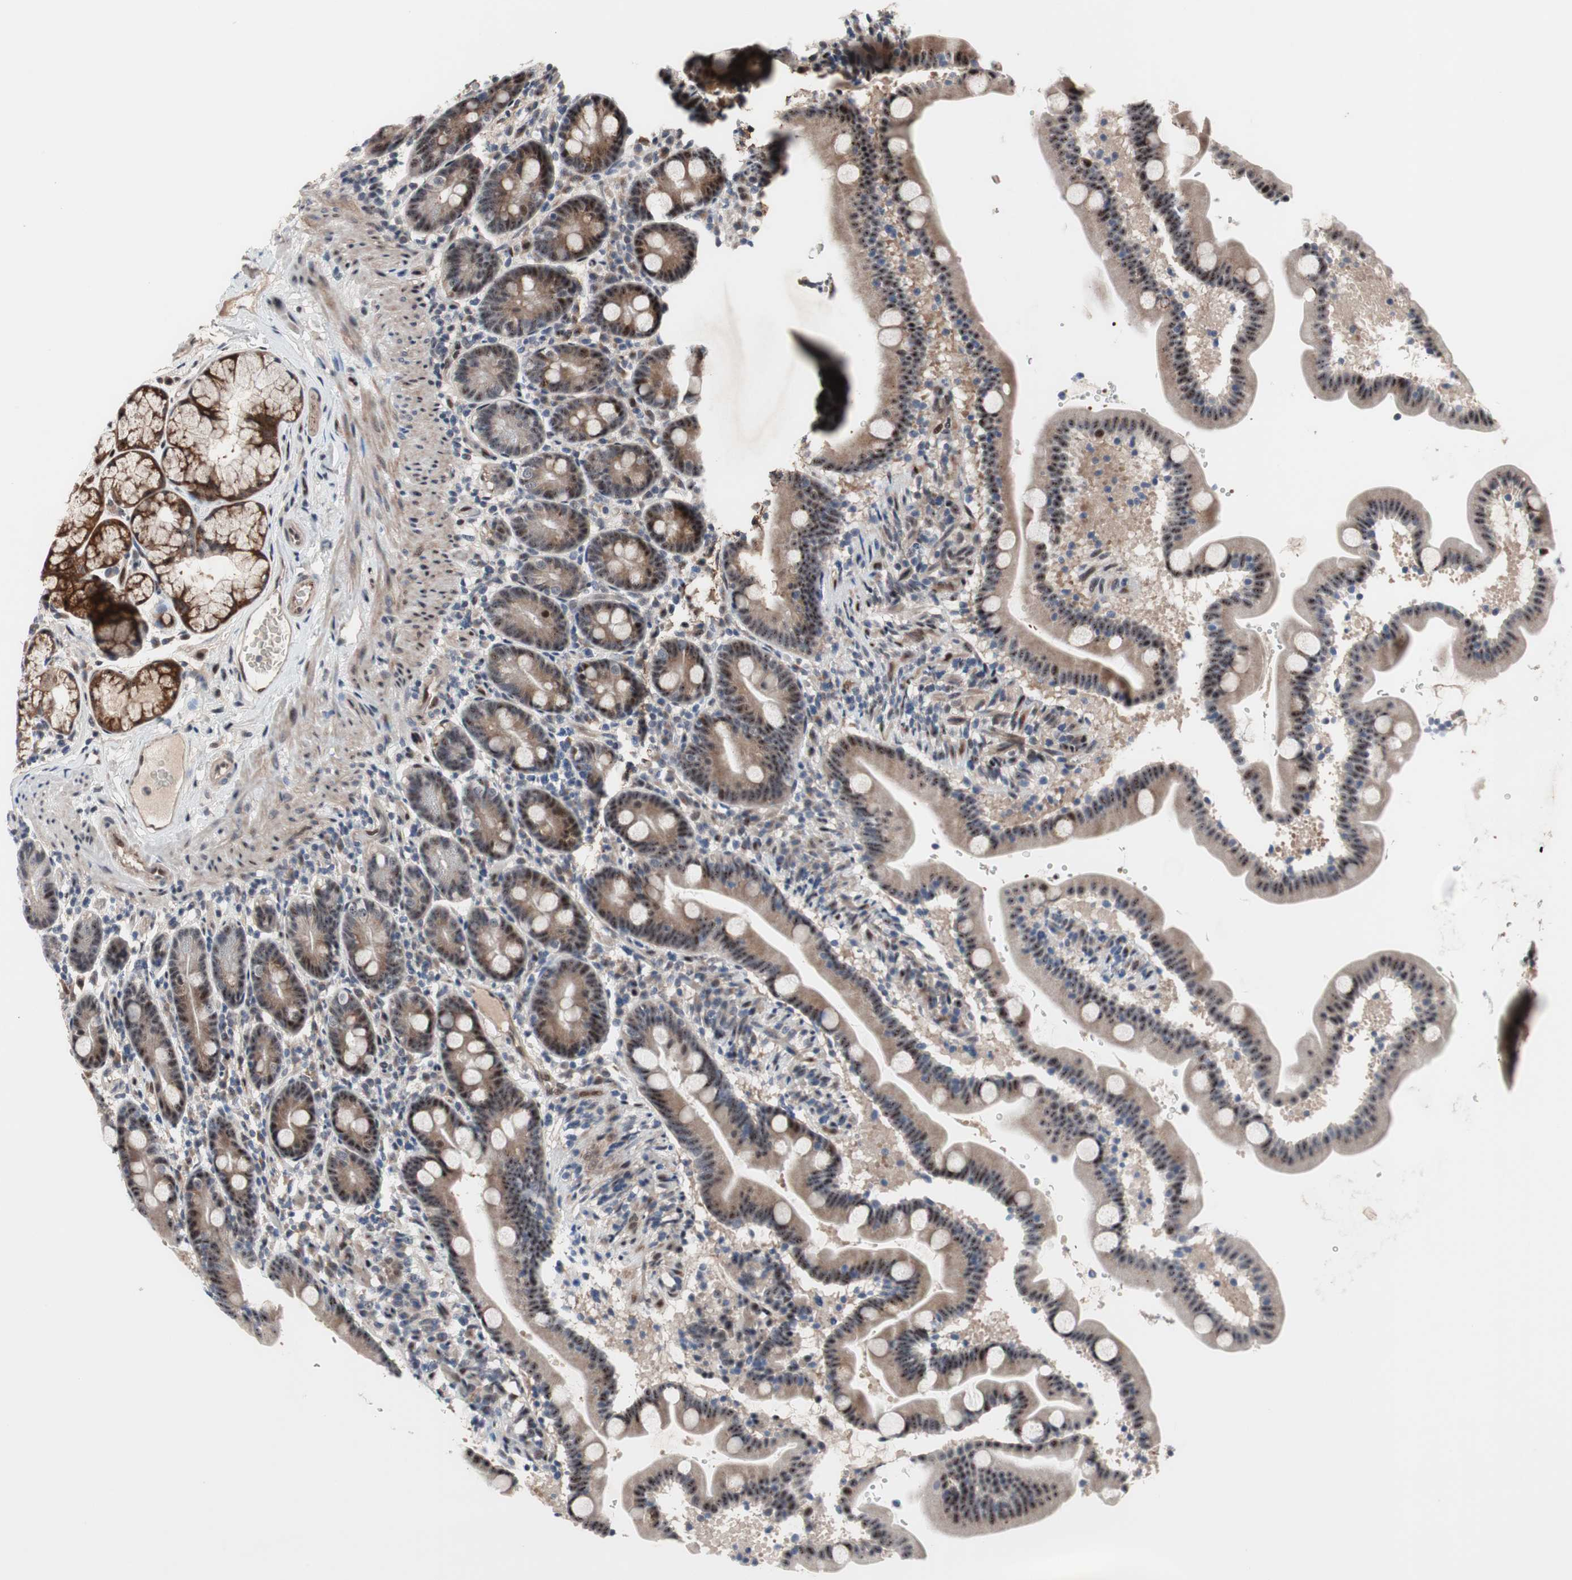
{"staining": {"intensity": "moderate", "quantity": ">75%", "location": "cytoplasmic/membranous,nuclear"}, "tissue": "duodenum", "cell_type": "Glandular cells", "image_type": "normal", "snomed": [{"axis": "morphology", "description": "Normal tissue, NOS"}, {"axis": "topography", "description": "Duodenum"}], "caption": "This histopathology image exhibits immunohistochemistry staining of unremarkable duodenum, with medium moderate cytoplasmic/membranous,nuclear positivity in about >75% of glandular cells.", "gene": "PINX1", "patient": {"sex": "male", "age": 54}}